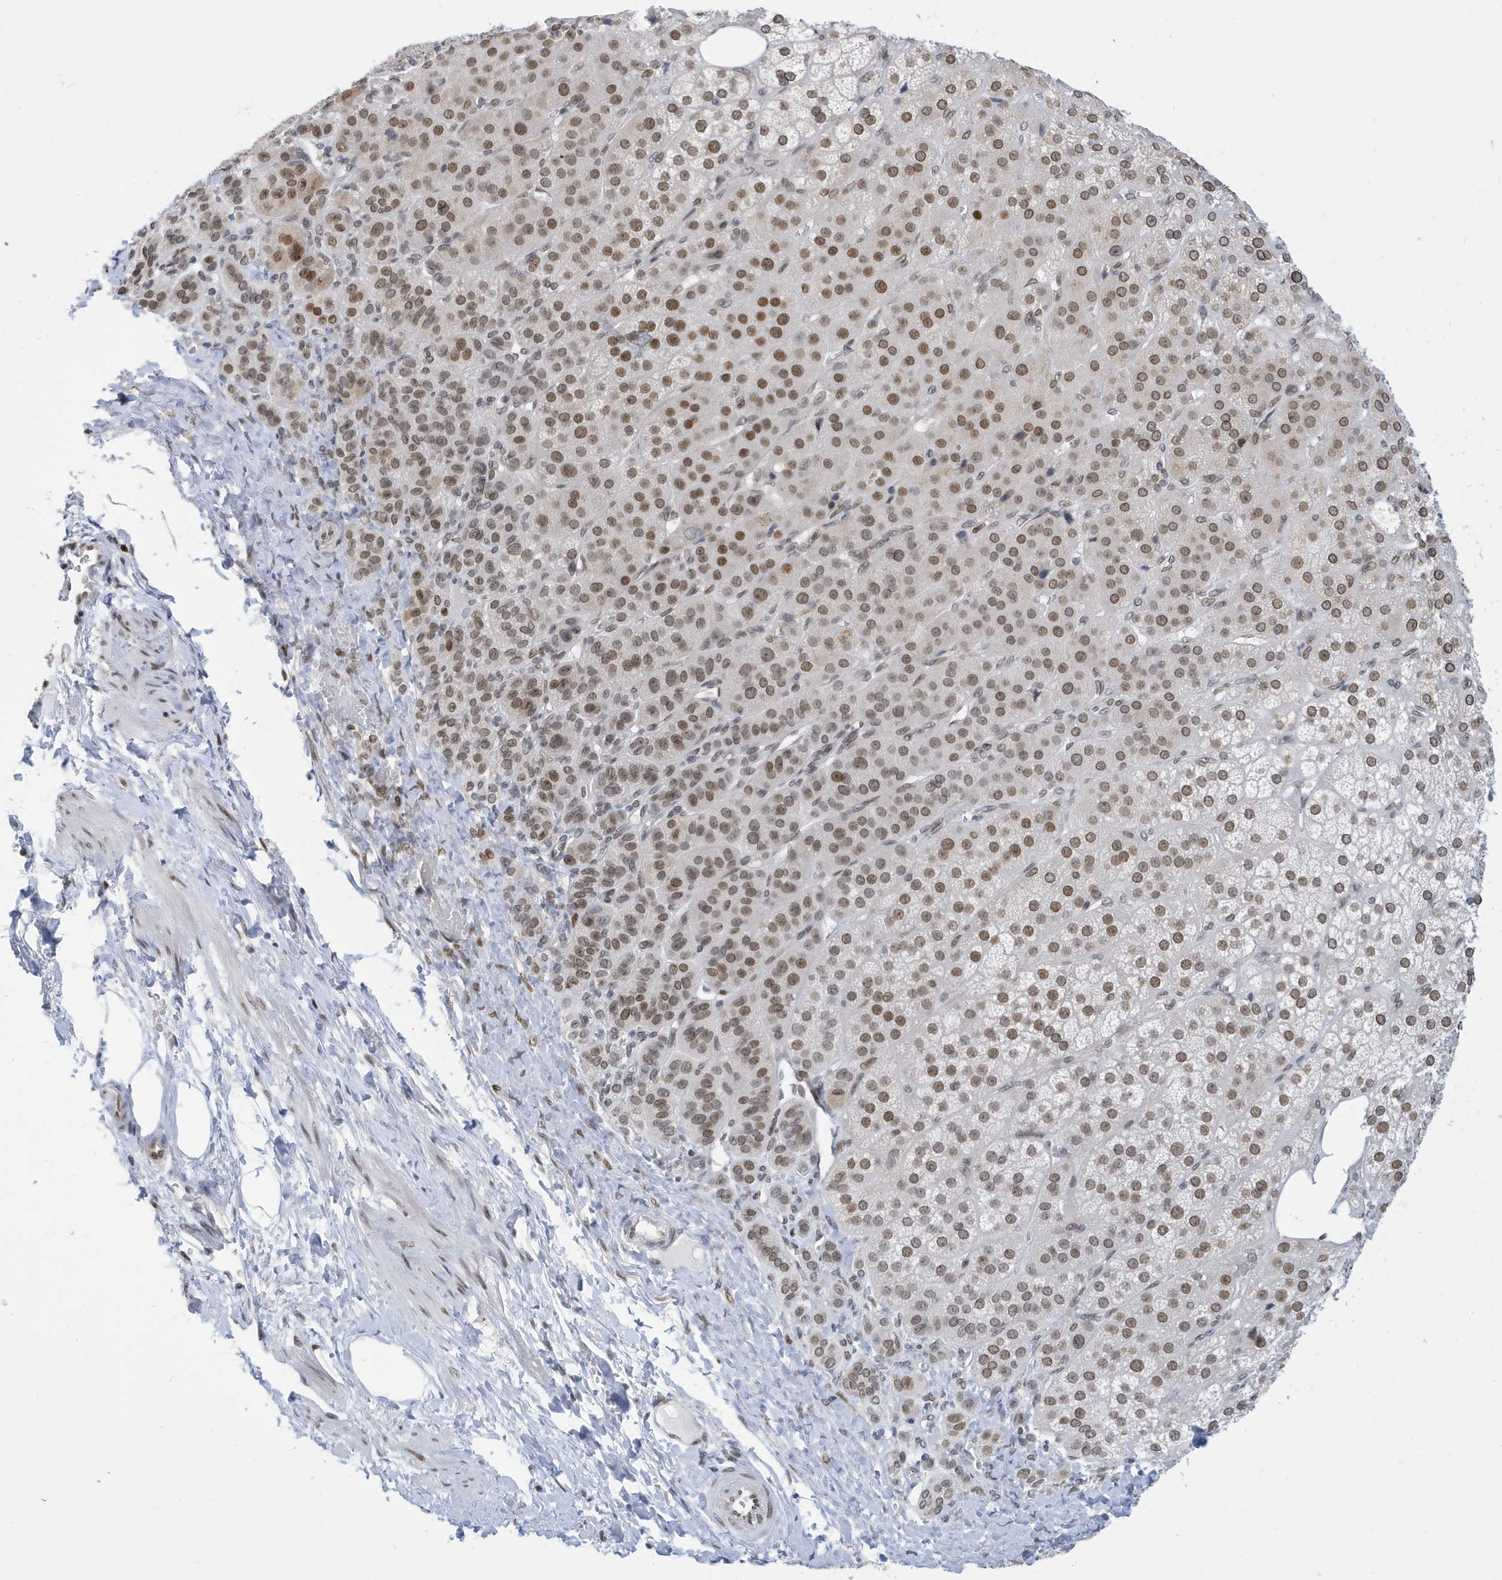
{"staining": {"intensity": "moderate", "quantity": ">75%", "location": "nuclear"}, "tissue": "adrenal gland", "cell_type": "Glandular cells", "image_type": "normal", "snomed": [{"axis": "morphology", "description": "Normal tissue, NOS"}, {"axis": "topography", "description": "Adrenal gland"}], "caption": "Immunohistochemistry (IHC) (DAB) staining of normal adrenal gland displays moderate nuclear protein positivity in about >75% of glandular cells. Nuclei are stained in blue.", "gene": "PCYT1A", "patient": {"sex": "female", "age": 57}}